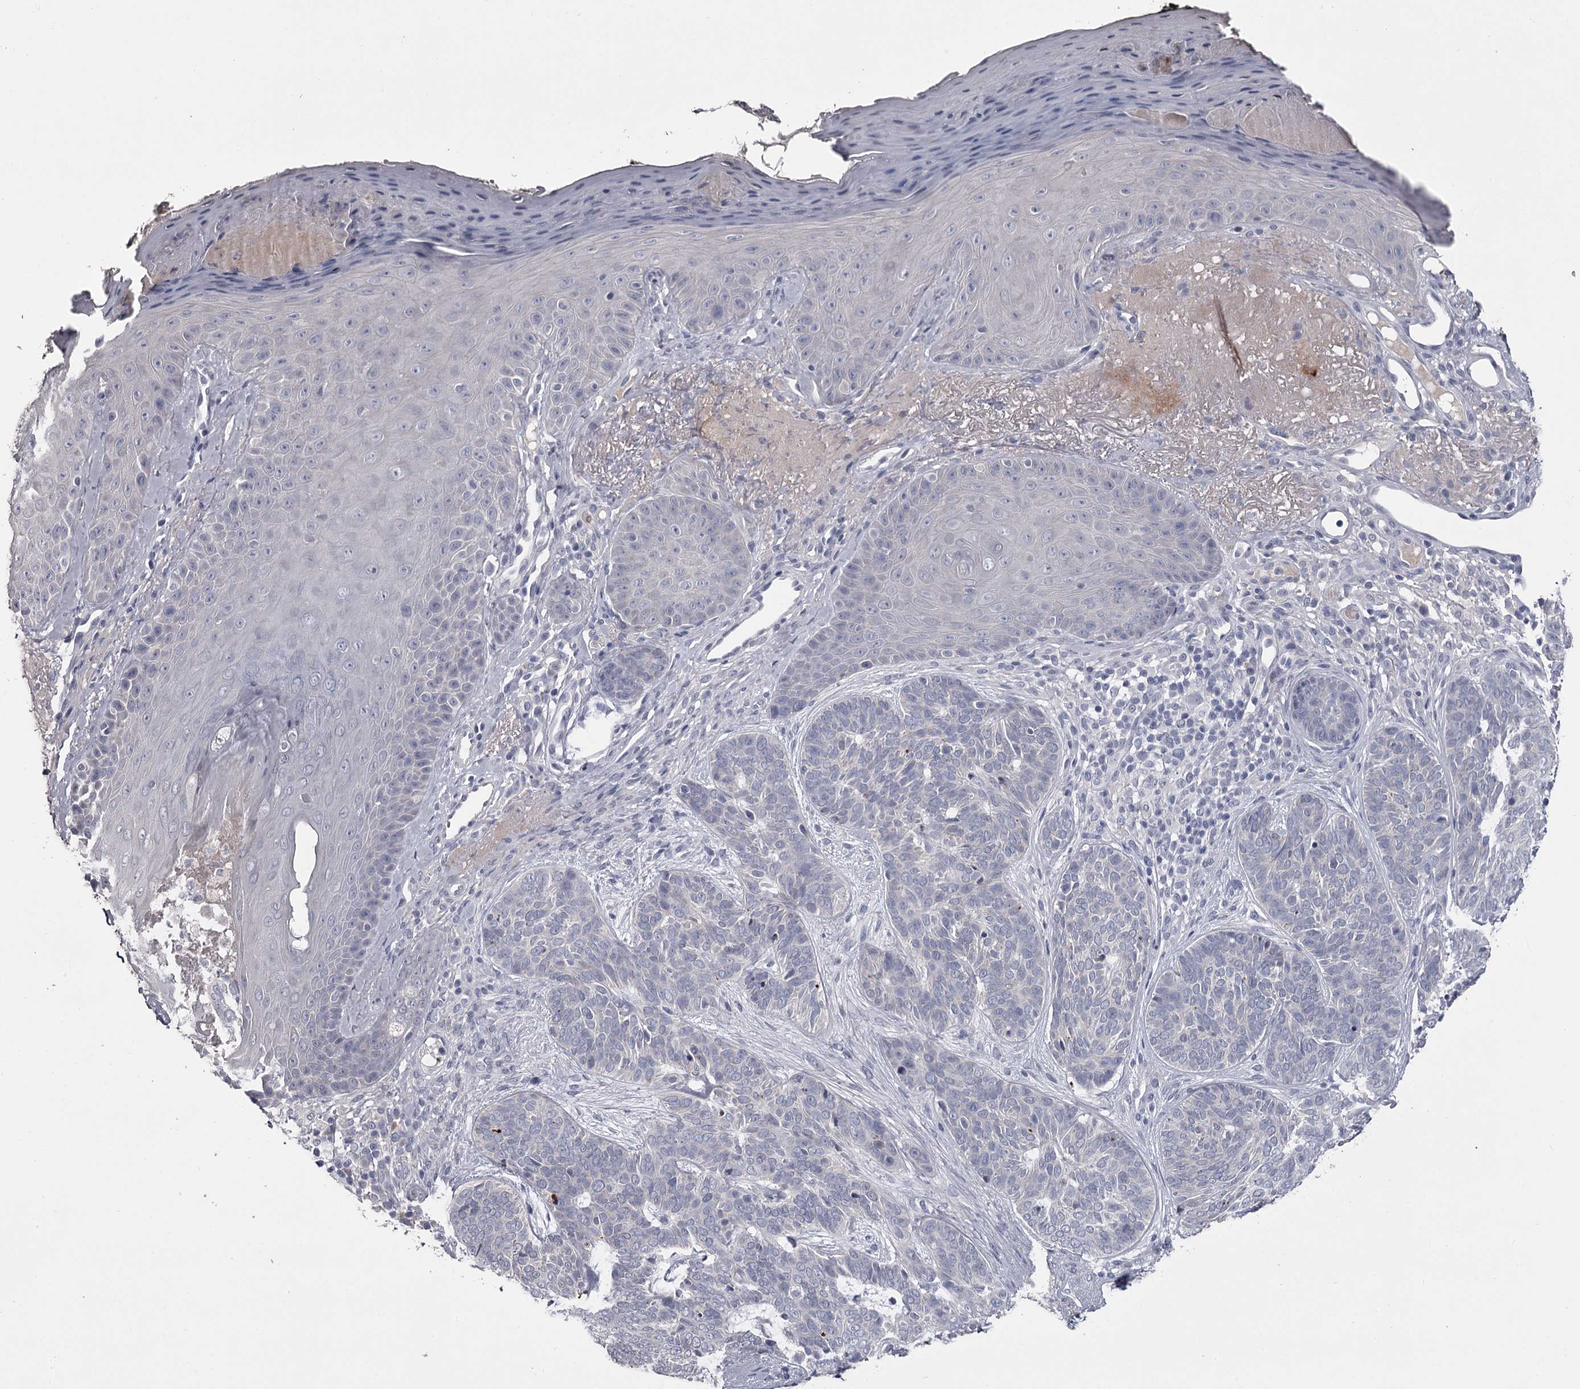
{"staining": {"intensity": "negative", "quantity": "none", "location": "none"}, "tissue": "skin", "cell_type": "Fibroblasts", "image_type": "normal", "snomed": [{"axis": "morphology", "description": "Normal tissue, NOS"}, {"axis": "topography", "description": "Skin"}], "caption": "Benign skin was stained to show a protein in brown. There is no significant staining in fibroblasts. (DAB (3,3'-diaminobenzidine) immunohistochemistry (IHC), high magnification).", "gene": "FDXACB1", "patient": {"sex": "male", "age": 57}}